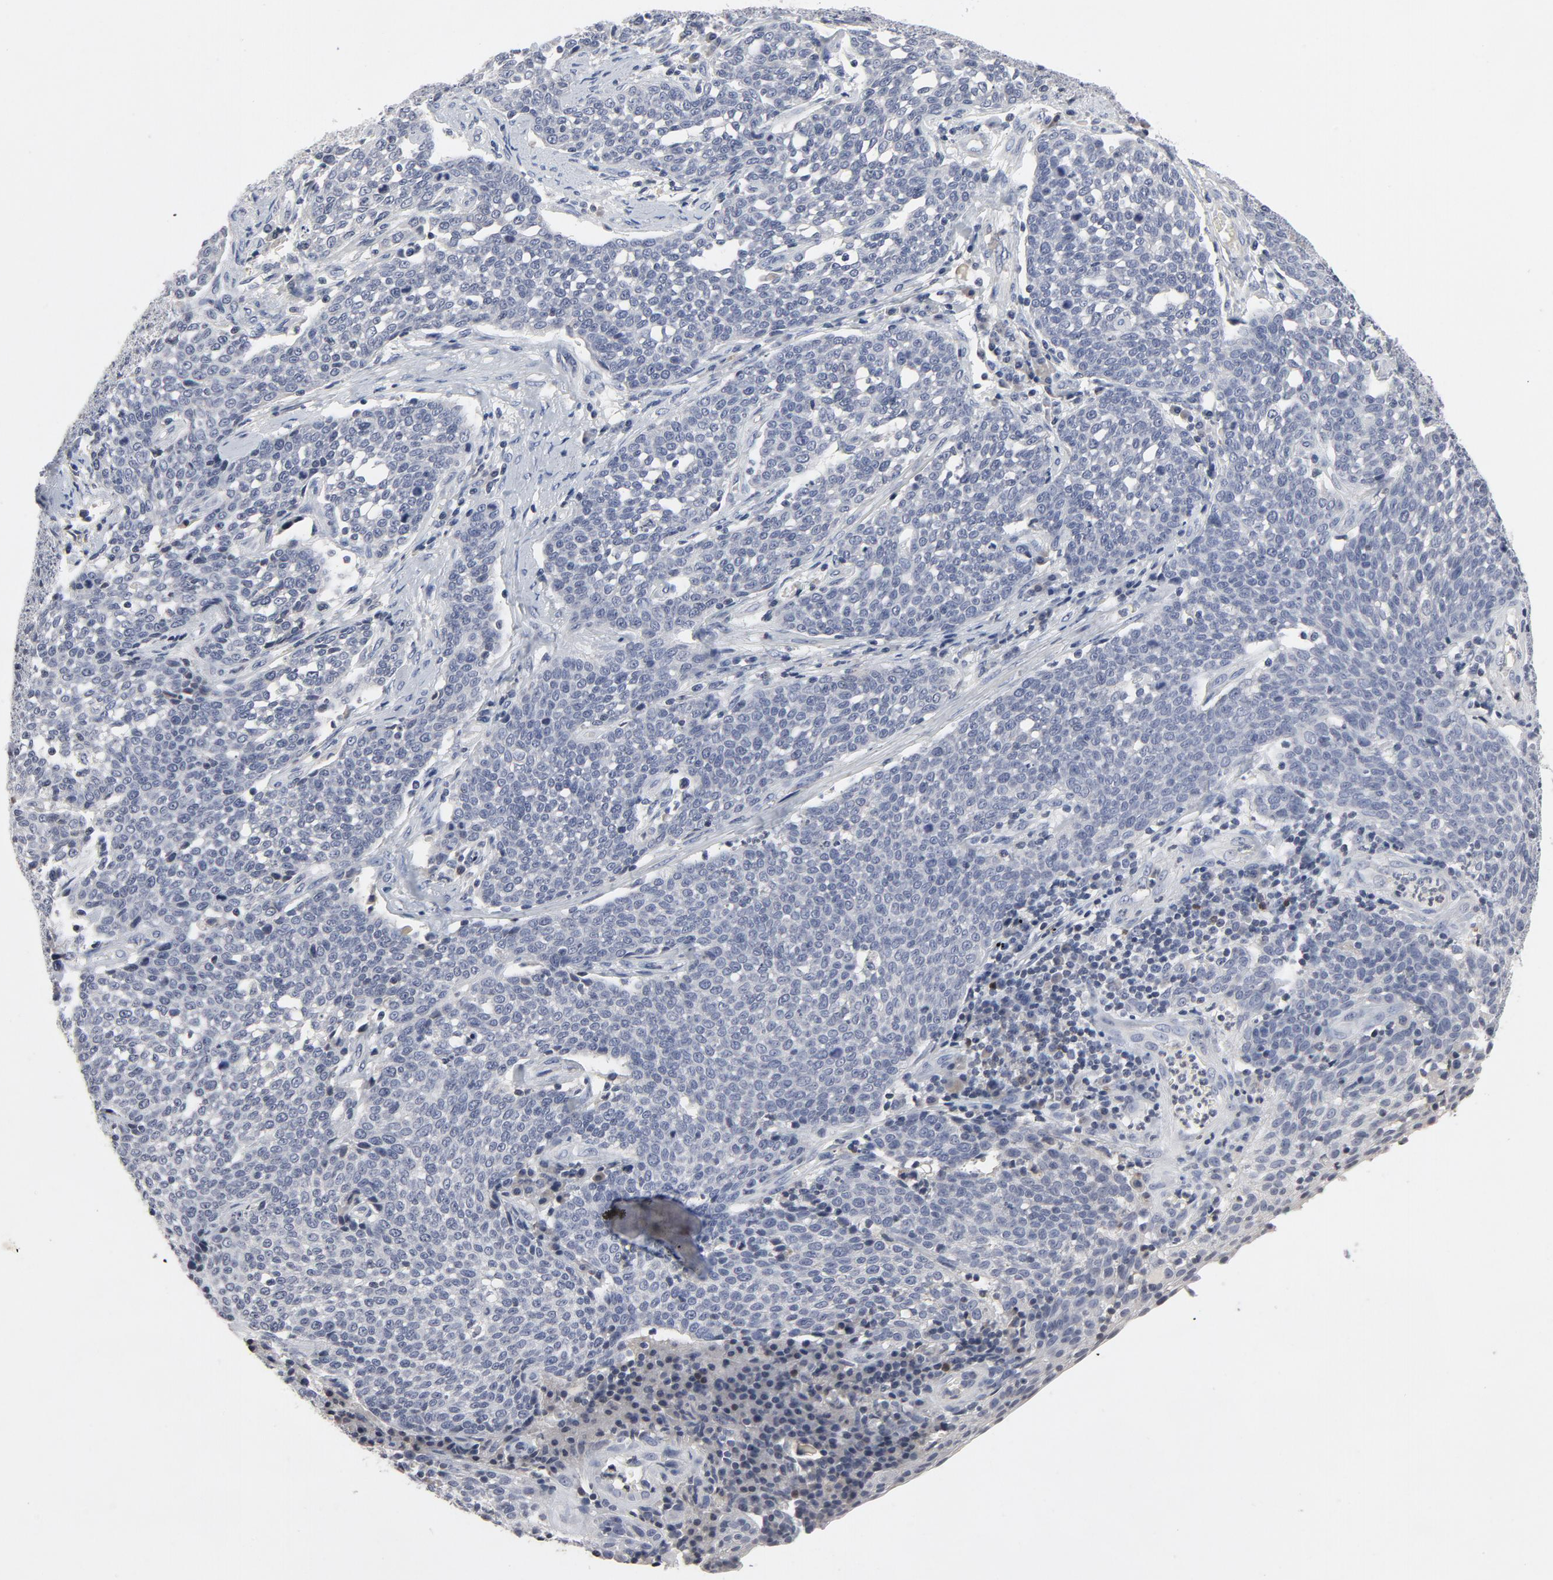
{"staining": {"intensity": "negative", "quantity": "none", "location": "none"}, "tissue": "cervical cancer", "cell_type": "Tumor cells", "image_type": "cancer", "snomed": [{"axis": "morphology", "description": "Squamous cell carcinoma, NOS"}, {"axis": "topography", "description": "Cervix"}], "caption": "The IHC image has no significant staining in tumor cells of cervical squamous cell carcinoma tissue.", "gene": "TCL1A", "patient": {"sex": "female", "age": 34}}